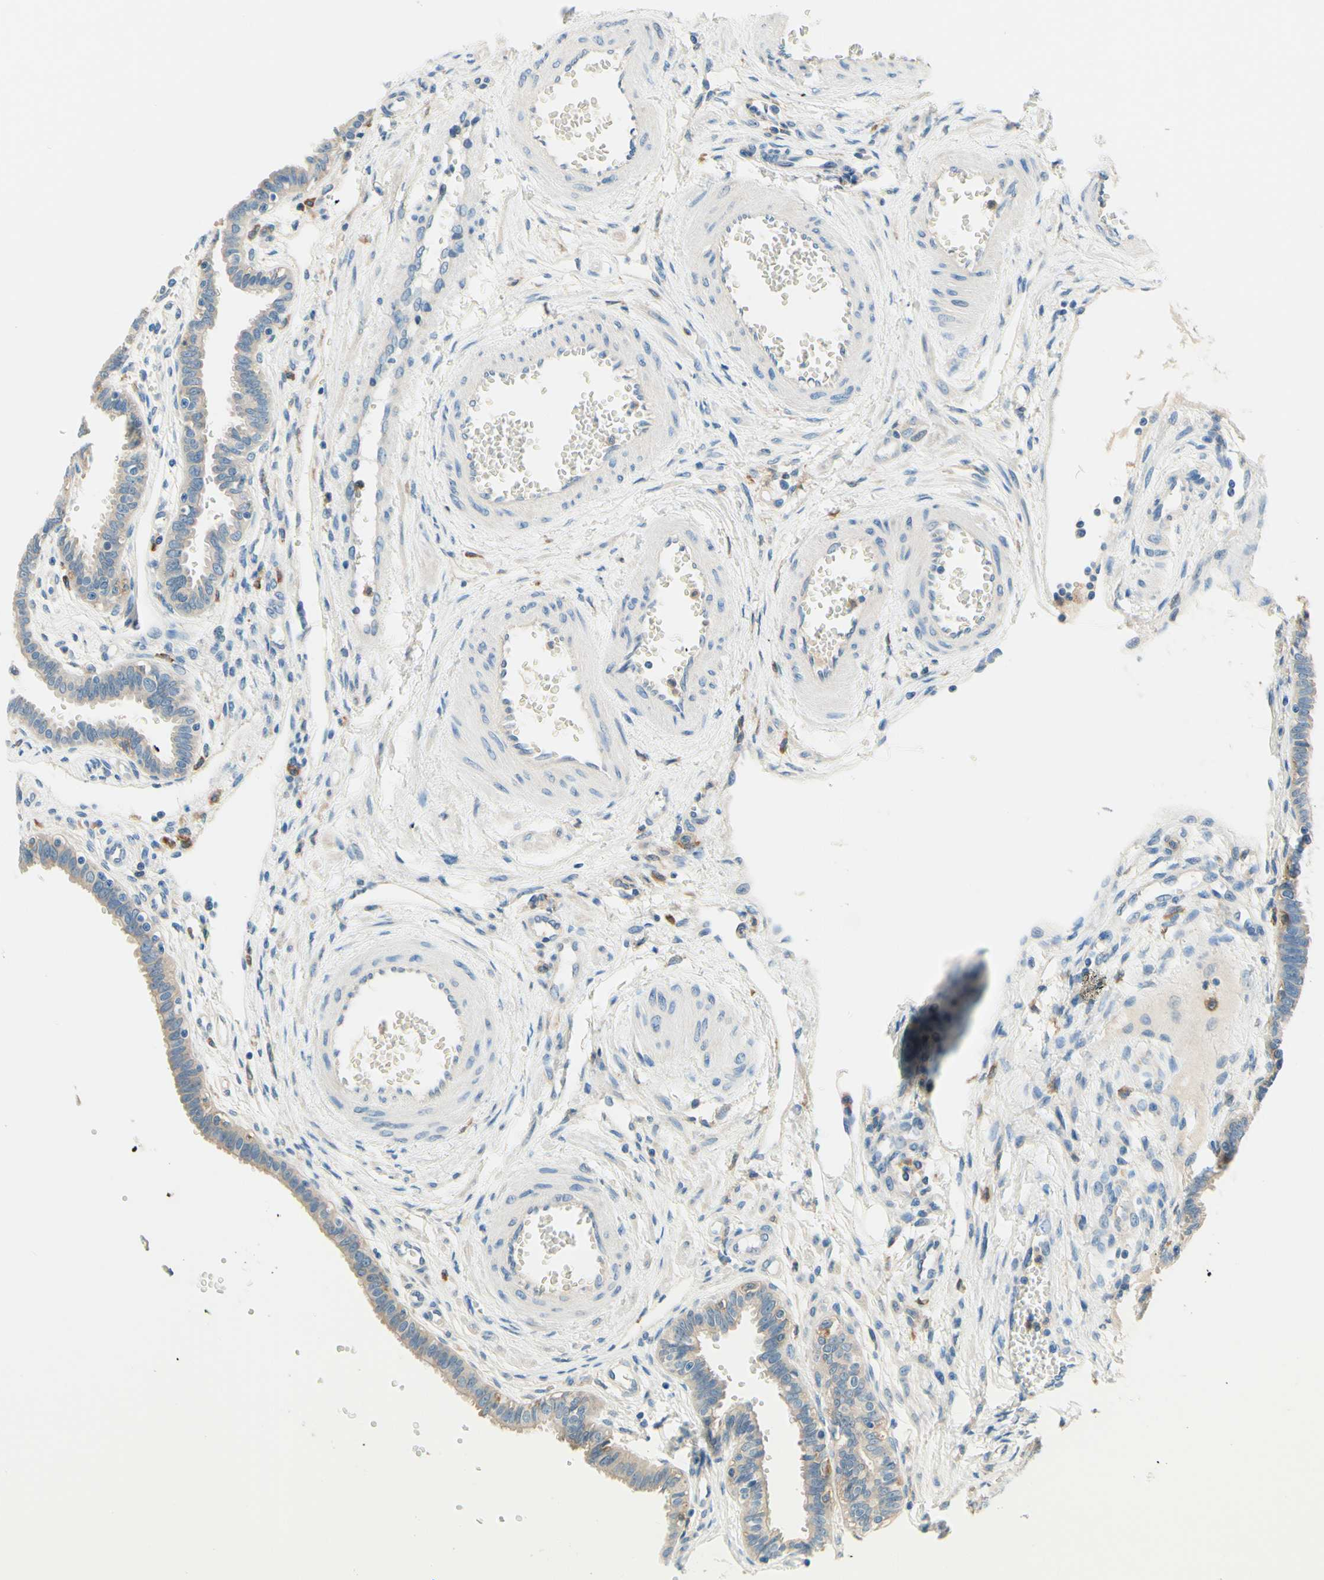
{"staining": {"intensity": "weak", "quantity": "25%-75%", "location": "cytoplasmic/membranous"}, "tissue": "fallopian tube", "cell_type": "Glandular cells", "image_type": "normal", "snomed": [{"axis": "morphology", "description": "Normal tissue, NOS"}, {"axis": "topography", "description": "Fallopian tube"}], "caption": "Immunohistochemical staining of normal fallopian tube exhibits weak cytoplasmic/membranous protein staining in about 25%-75% of glandular cells. Immunohistochemistry stains the protein in brown and the nuclei are stained blue.", "gene": "SIGLEC9", "patient": {"sex": "female", "age": 32}}